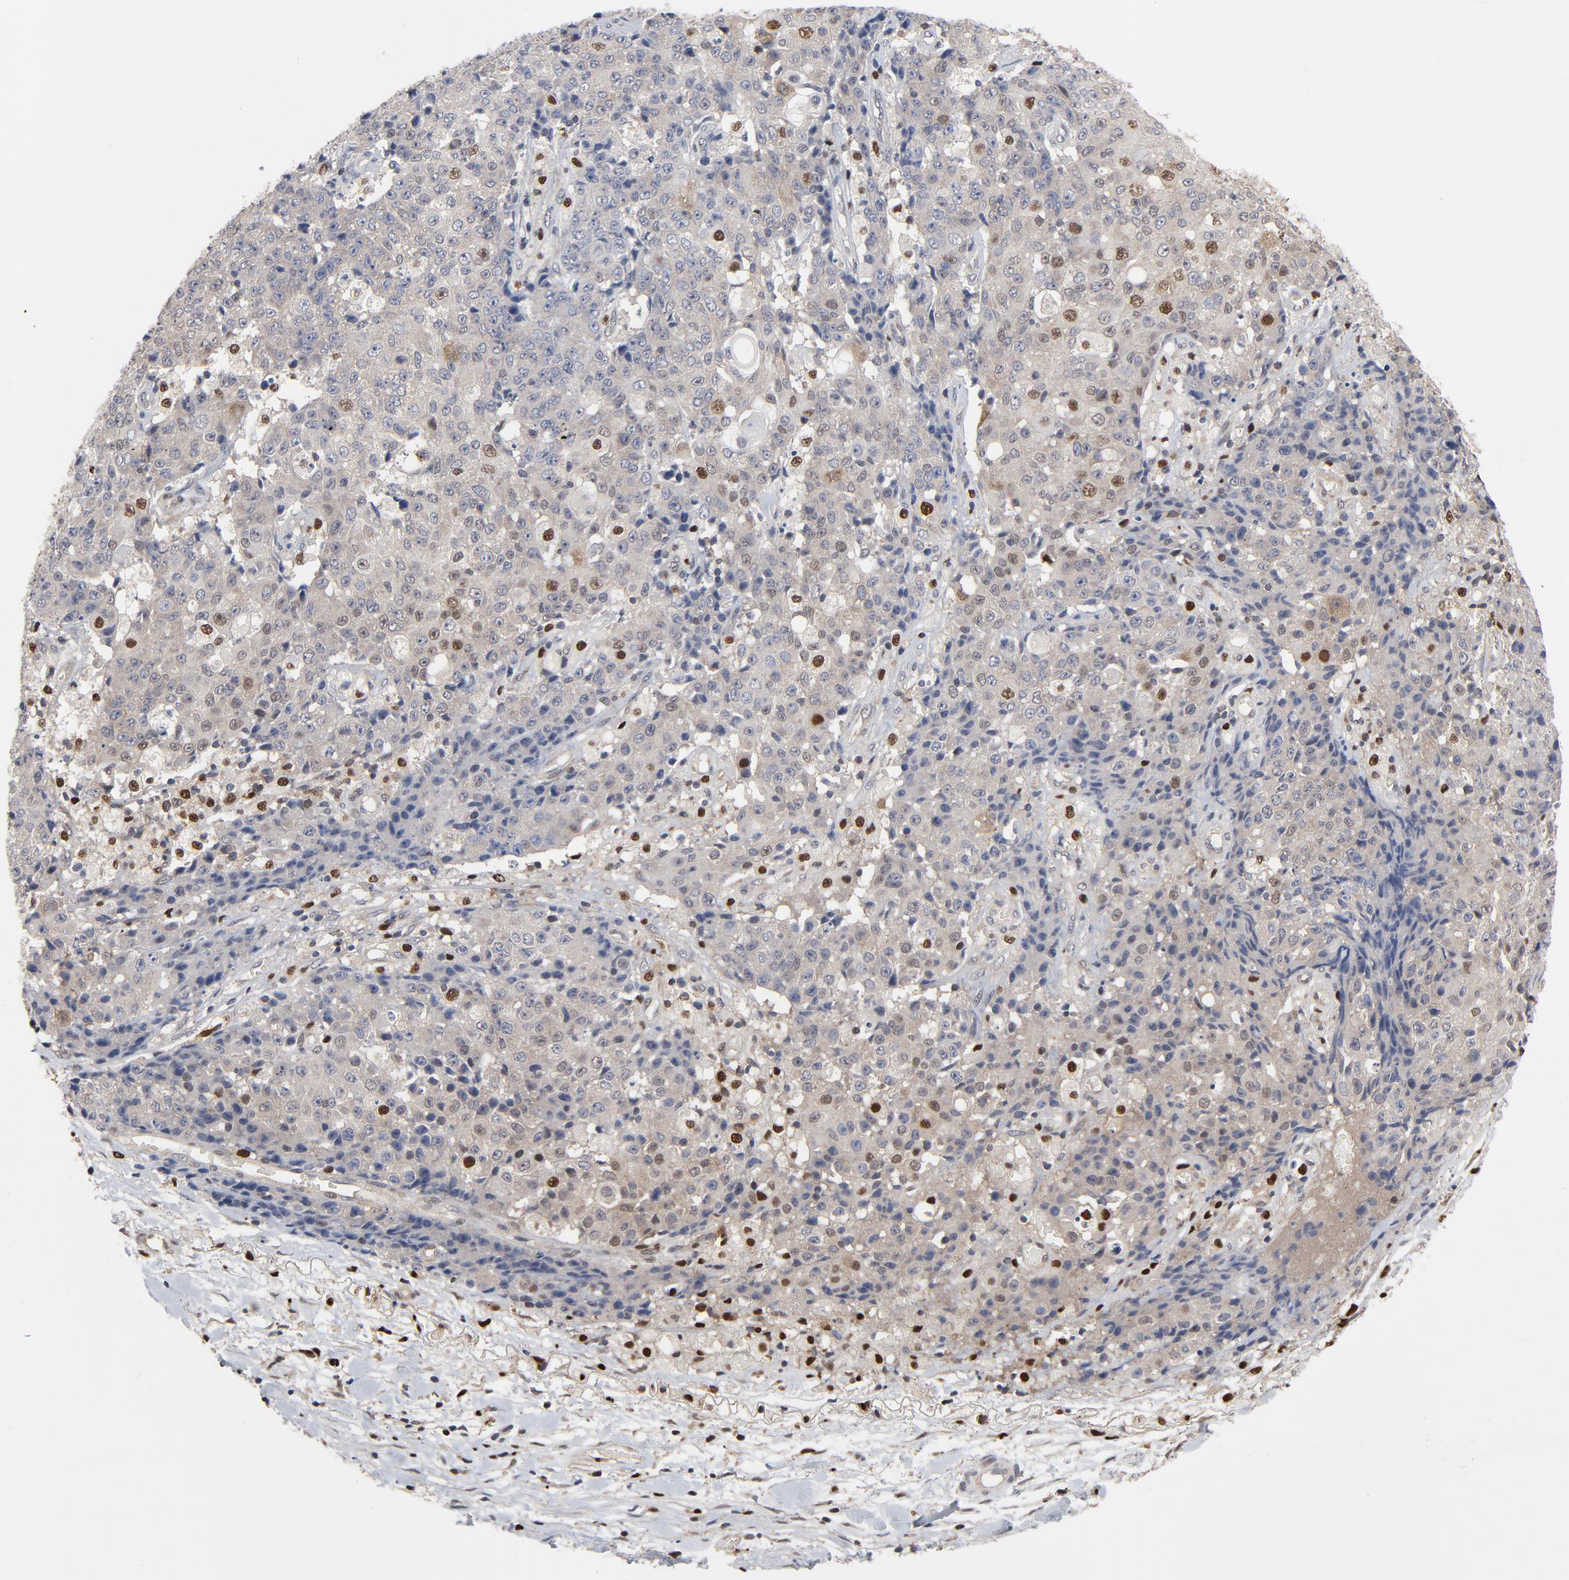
{"staining": {"intensity": "moderate", "quantity": "<25%", "location": "cytoplasmic/membranous"}, "tissue": "ovarian cancer", "cell_type": "Tumor cells", "image_type": "cancer", "snomed": [{"axis": "morphology", "description": "Carcinoma, endometroid"}, {"axis": "topography", "description": "Ovary"}], "caption": "Immunohistochemistry (IHC) histopathology image of human ovarian cancer (endometroid carcinoma) stained for a protein (brown), which displays low levels of moderate cytoplasmic/membranous expression in about <25% of tumor cells.", "gene": "NFKB1", "patient": {"sex": "female", "age": 42}}